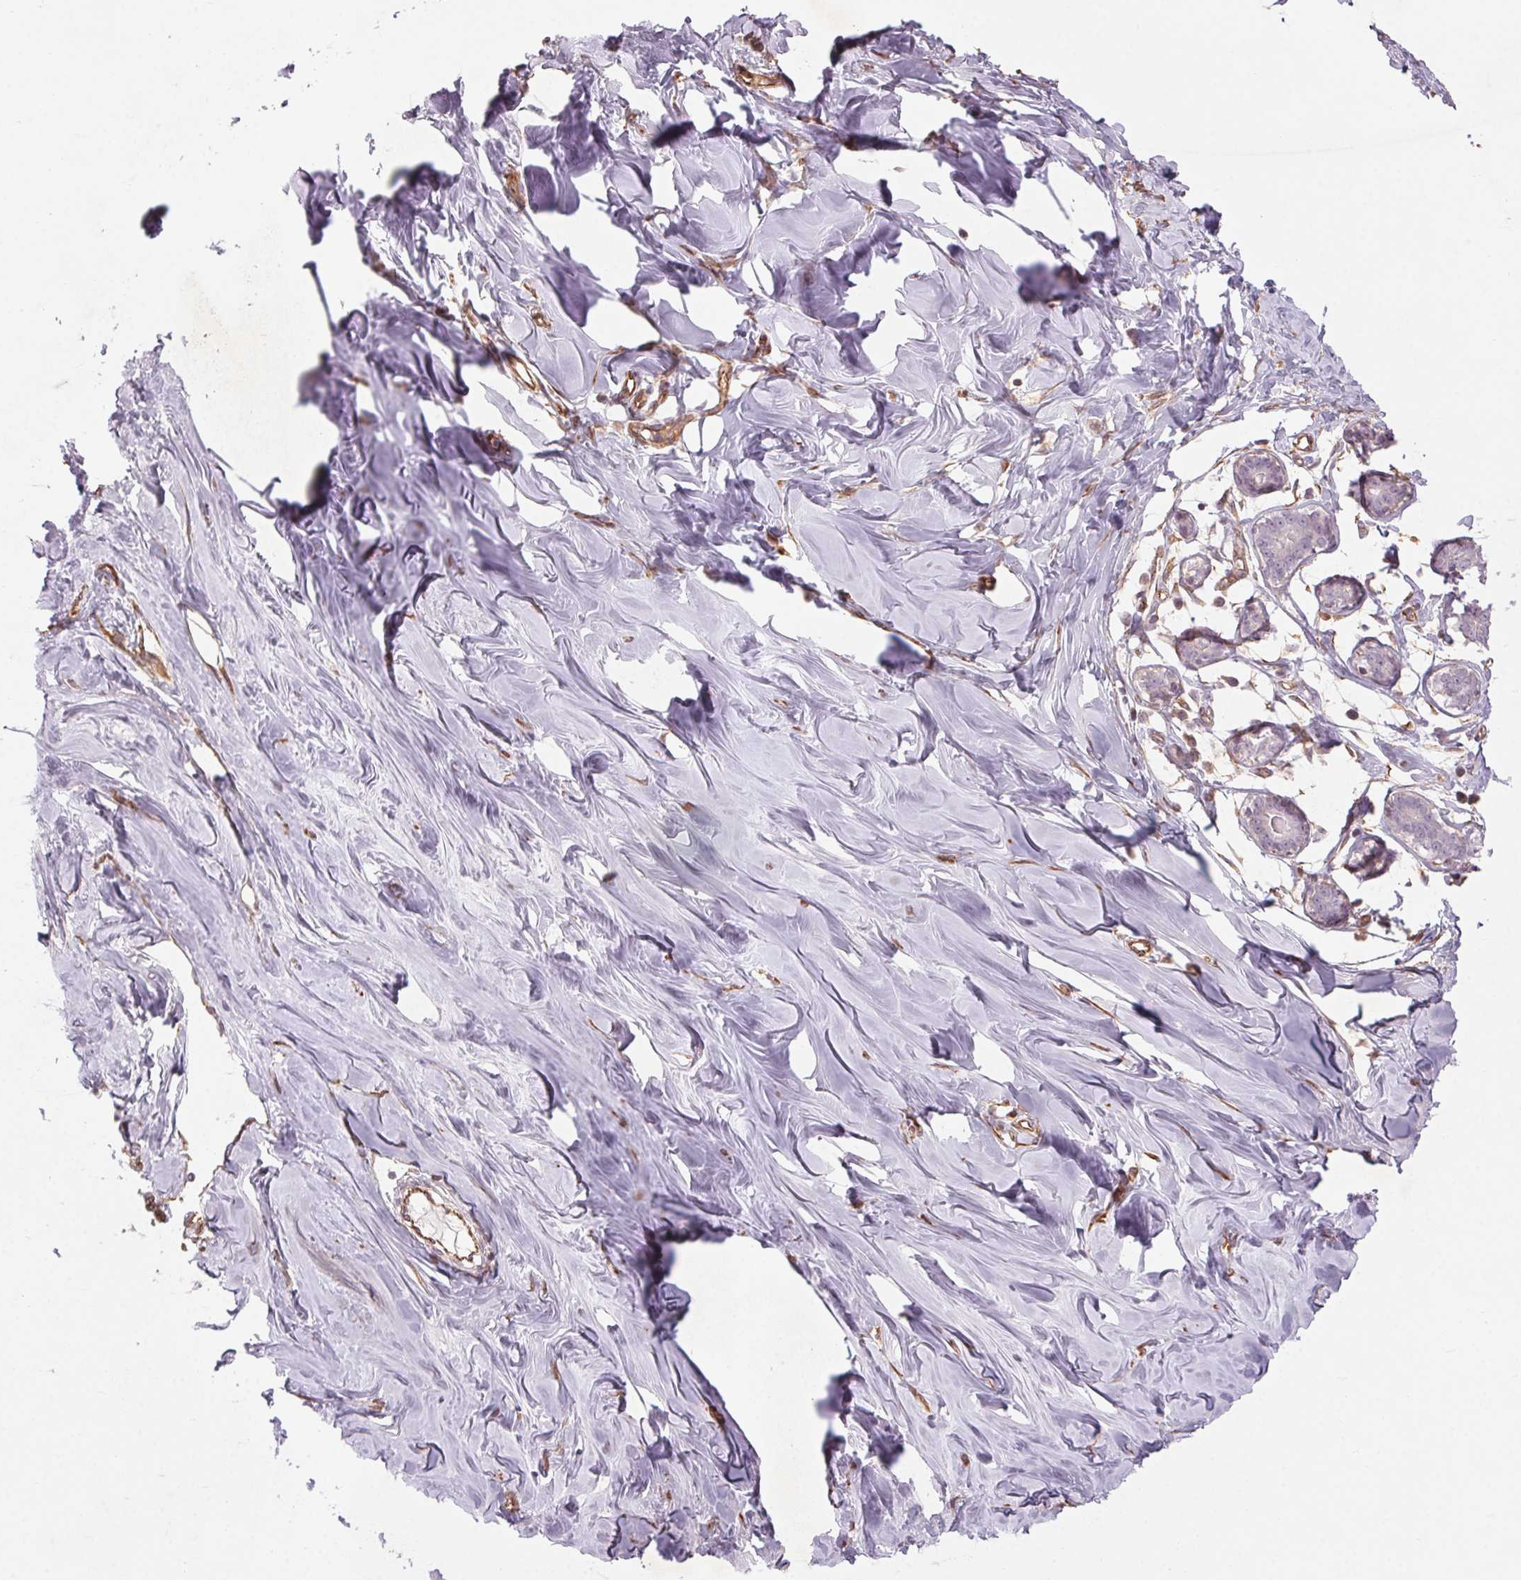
{"staining": {"intensity": "moderate", "quantity": "25%-75%", "location": "cytoplasmic/membranous"}, "tissue": "breast", "cell_type": "Adipocytes", "image_type": "normal", "snomed": [{"axis": "morphology", "description": "Normal tissue, NOS"}, {"axis": "topography", "description": "Breast"}], "caption": "This histopathology image exhibits benign breast stained with immunohistochemistry to label a protein in brown. The cytoplasmic/membranous of adipocytes show moderate positivity for the protein. Nuclei are counter-stained blue.", "gene": "CCSER1", "patient": {"sex": "female", "age": 27}}